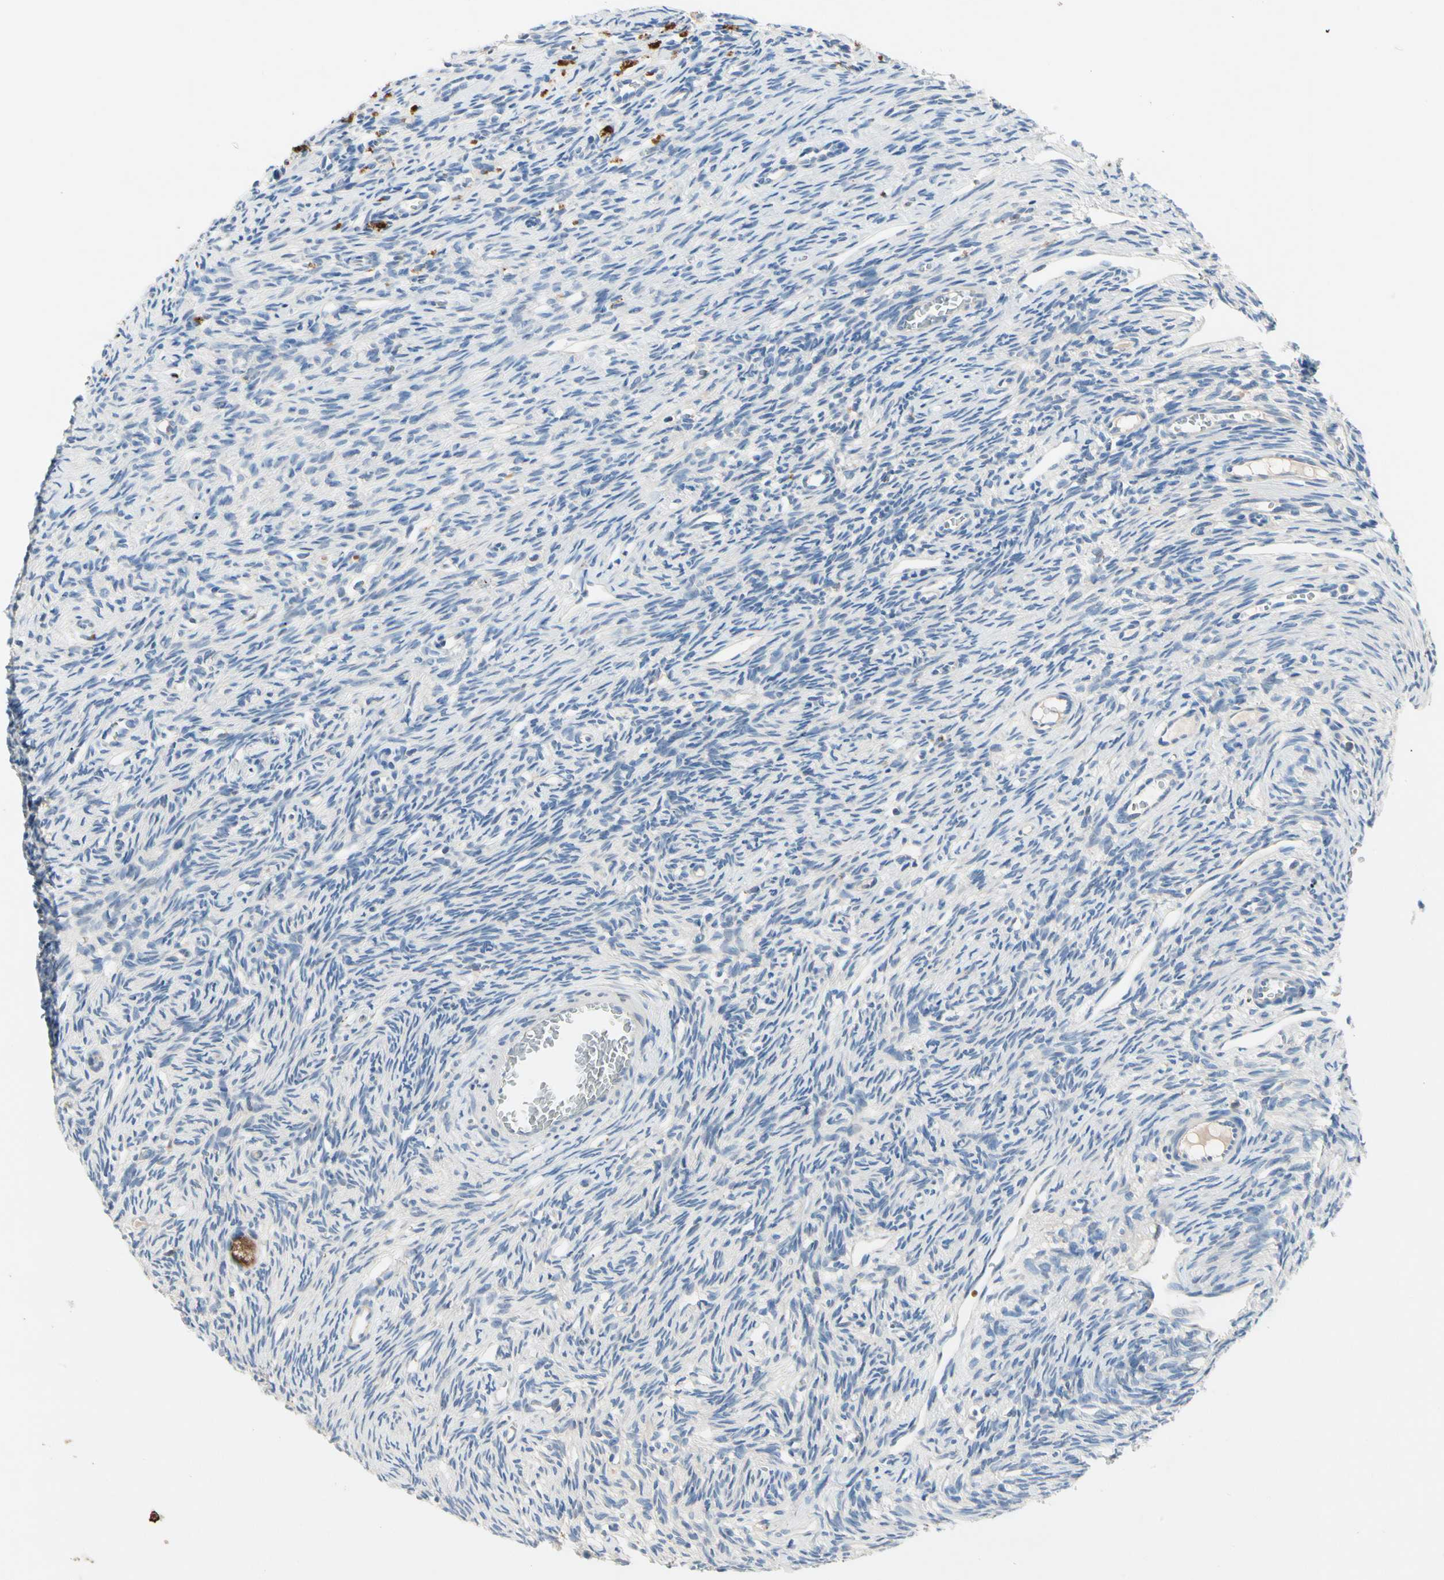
{"staining": {"intensity": "negative", "quantity": "none", "location": "none"}, "tissue": "ovary", "cell_type": "Ovarian stroma cells", "image_type": "normal", "snomed": [{"axis": "morphology", "description": "Normal tissue, NOS"}, {"axis": "topography", "description": "Ovary"}], "caption": "A high-resolution histopathology image shows immunohistochemistry (IHC) staining of benign ovary, which shows no significant expression in ovarian stroma cells. The staining is performed using DAB brown chromogen with nuclei counter-stained in using hematoxylin.", "gene": "RETSAT", "patient": {"sex": "female", "age": 33}}